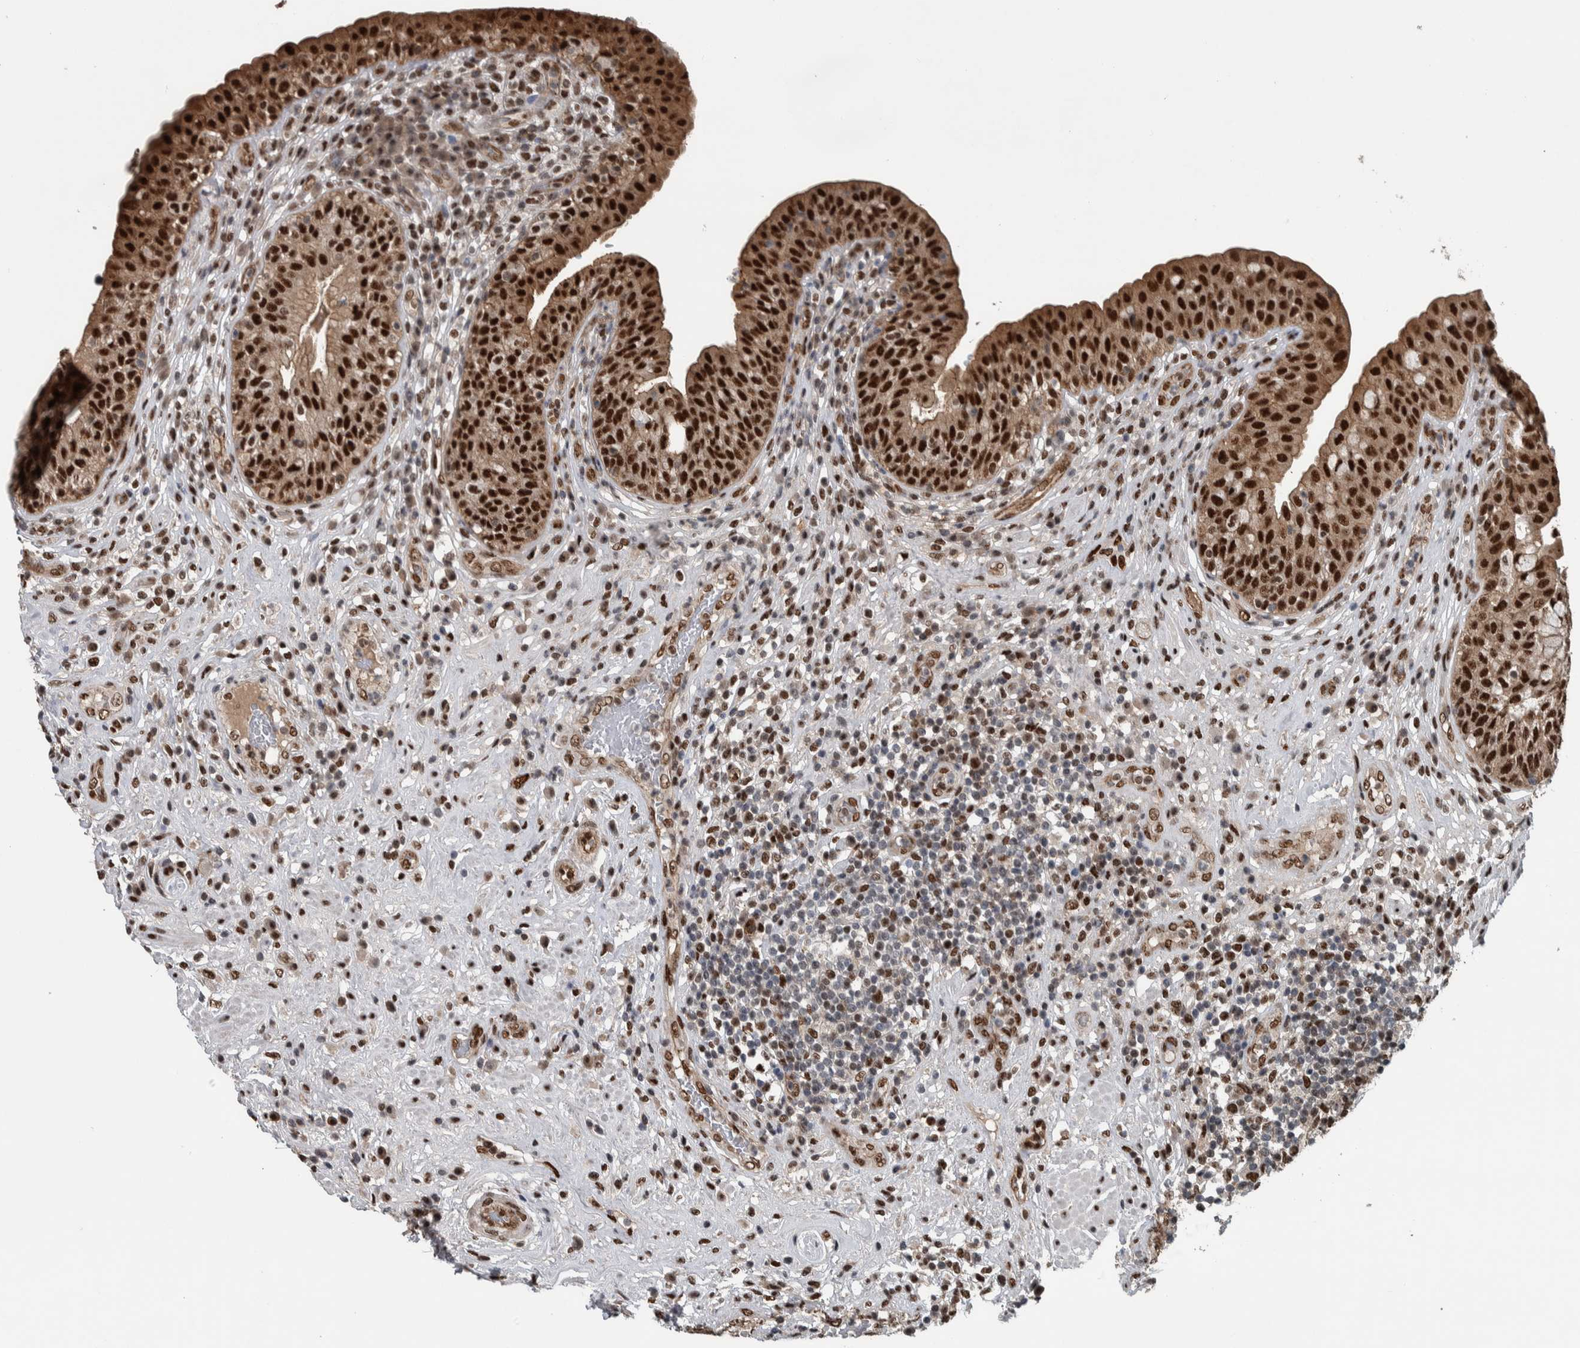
{"staining": {"intensity": "strong", "quantity": ">75%", "location": "cytoplasmic/membranous,nuclear"}, "tissue": "urinary bladder", "cell_type": "Urothelial cells", "image_type": "normal", "snomed": [{"axis": "morphology", "description": "Normal tissue, NOS"}, {"axis": "topography", "description": "Urinary bladder"}], "caption": "Immunohistochemistry (IHC) (DAB (3,3'-diaminobenzidine)) staining of unremarkable human urinary bladder shows strong cytoplasmic/membranous,nuclear protein positivity in approximately >75% of urothelial cells.", "gene": "FAM135B", "patient": {"sex": "female", "age": 62}}